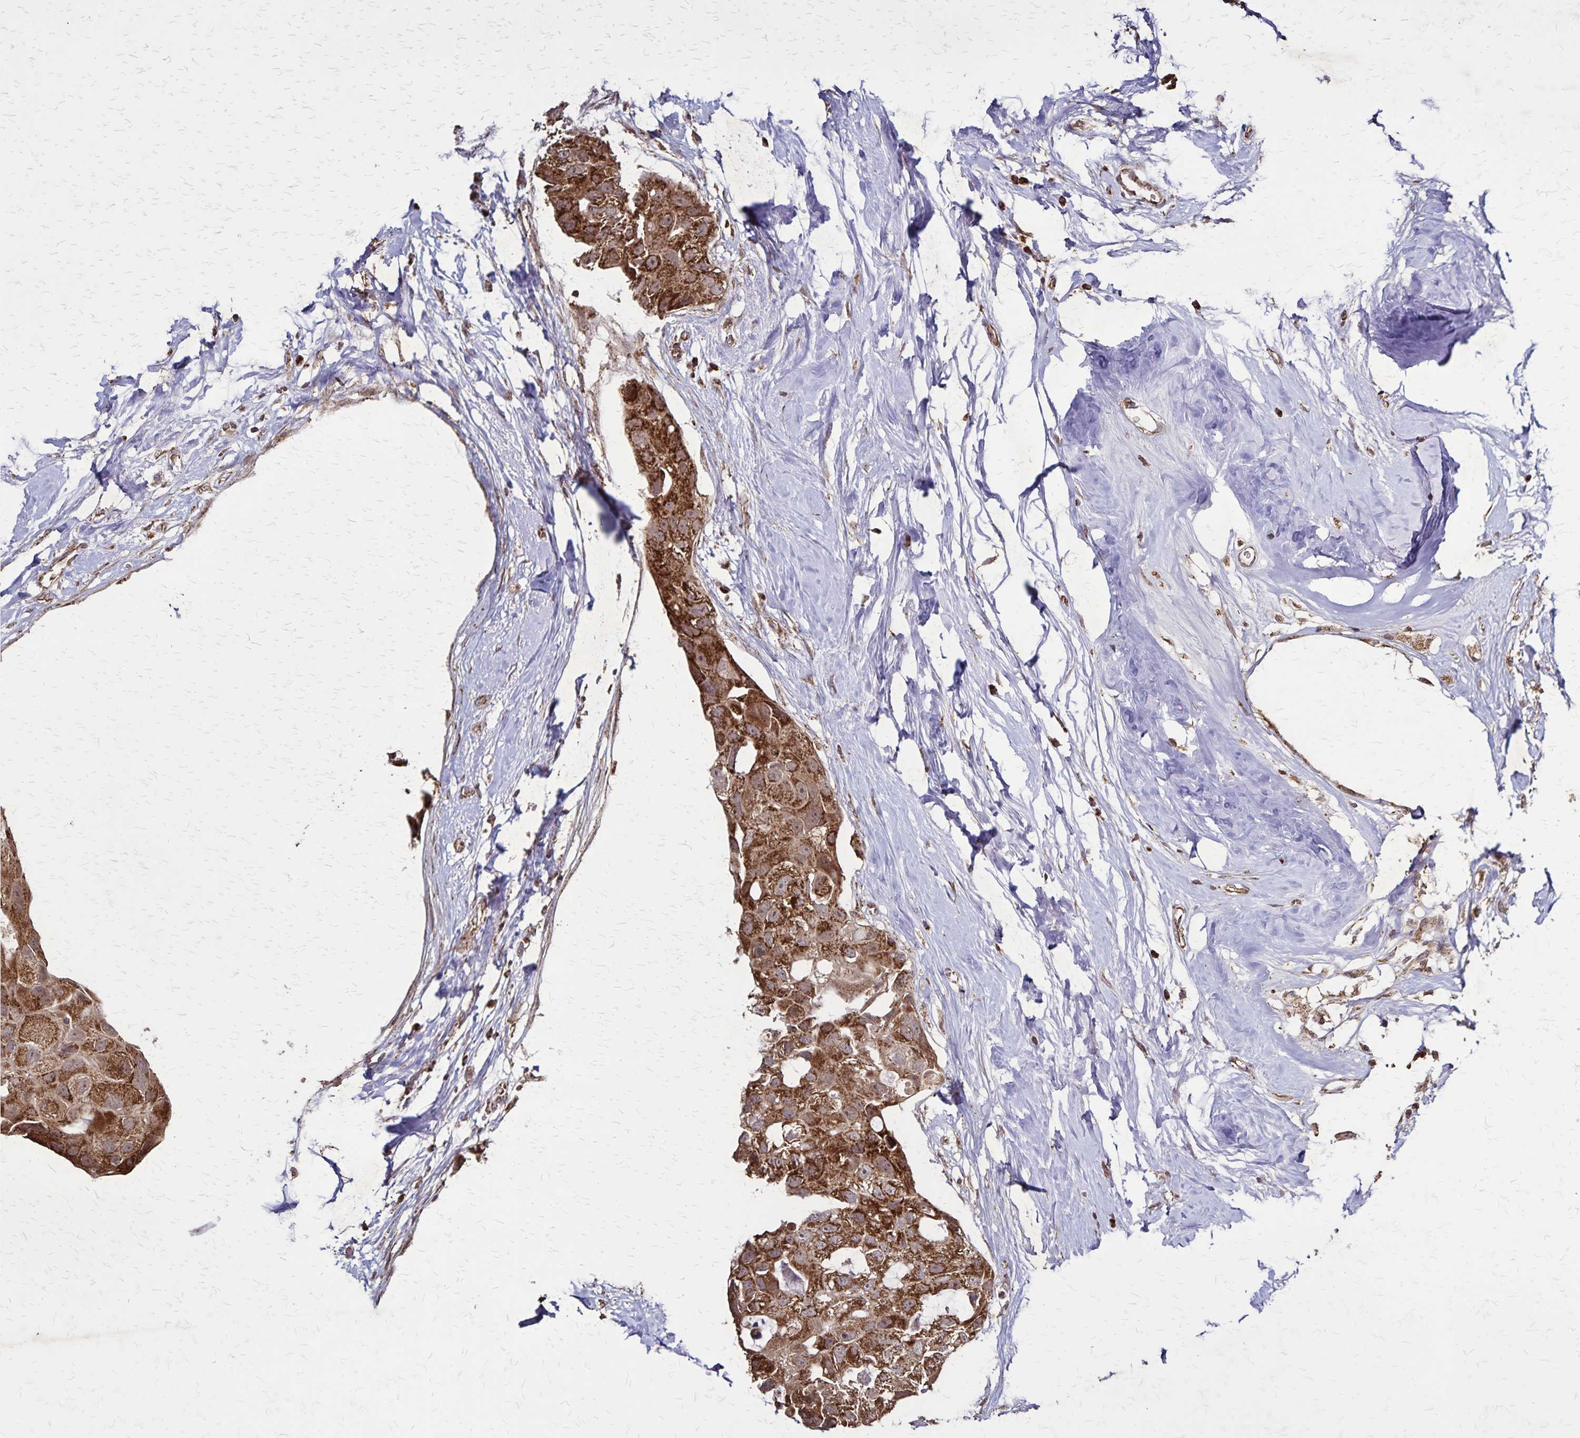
{"staining": {"intensity": "strong", "quantity": ">75%", "location": "cytoplasmic/membranous"}, "tissue": "breast cancer", "cell_type": "Tumor cells", "image_type": "cancer", "snomed": [{"axis": "morphology", "description": "Duct carcinoma"}, {"axis": "topography", "description": "Breast"}], "caption": "Immunohistochemistry (IHC) photomicrograph of human breast cancer stained for a protein (brown), which reveals high levels of strong cytoplasmic/membranous staining in about >75% of tumor cells.", "gene": "NFS1", "patient": {"sex": "female", "age": 43}}